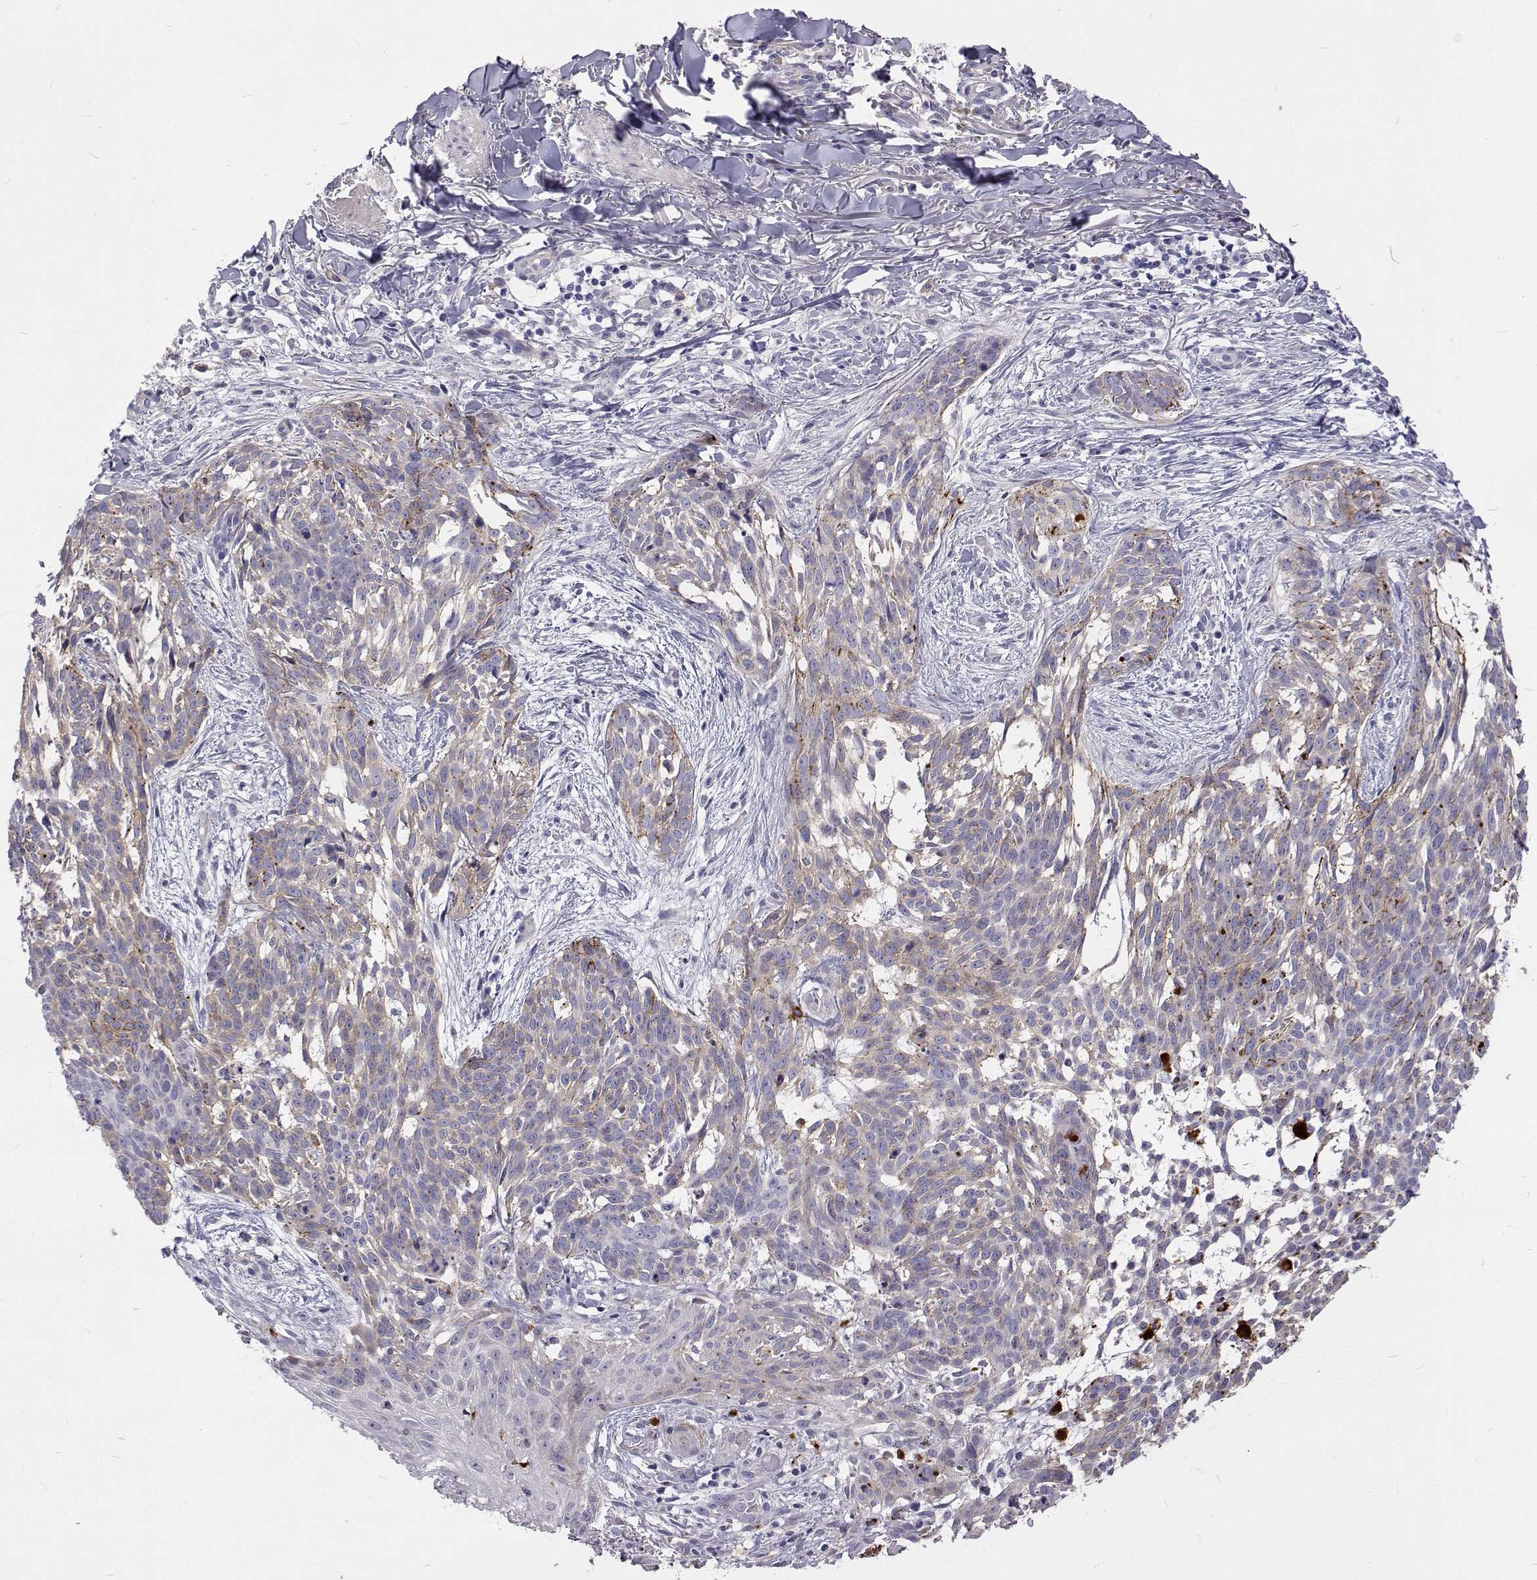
{"staining": {"intensity": "weak", "quantity": "<25%", "location": "cytoplasmic/membranous"}, "tissue": "skin cancer", "cell_type": "Tumor cells", "image_type": "cancer", "snomed": [{"axis": "morphology", "description": "Basal cell carcinoma"}, {"axis": "topography", "description": "Skin"}], "caption": "The IHC image has no significant expression in tumor cells of skin basal cell carcinoma tissue.", "gene": "NPR3", "patient": {"sex": "male", "age": 88}}